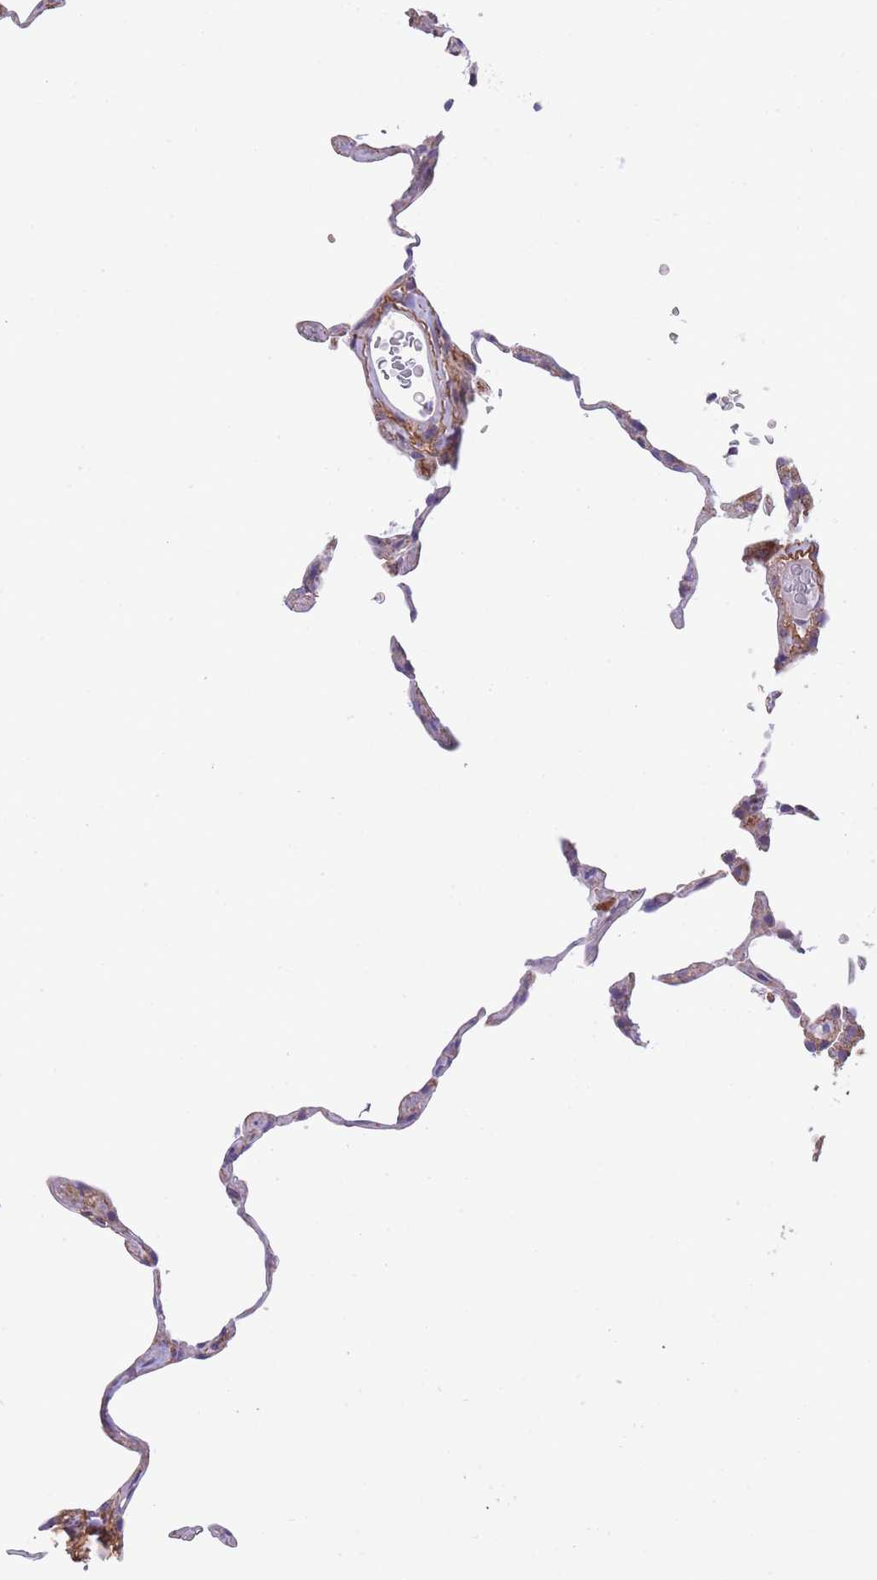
{"staining": {"intensity": "weak", "quantity": "<25%", "location": "cytoplasmic/membranous"}, "tissue": "lung", "cell_type": "Alveolar cells", "image_type": "normal", "snomed": [{"axis": "morphology", "description": "Normal tissue, NOS"}, {"axis": "topography", "description": "Lung"}], "caption": "Immunohistochemistry (IHC) of benign lung reveals no positivity in alveolar cells.", "gene": "ST3GAL3", "patient": {"sex": "female", "age": 57}}